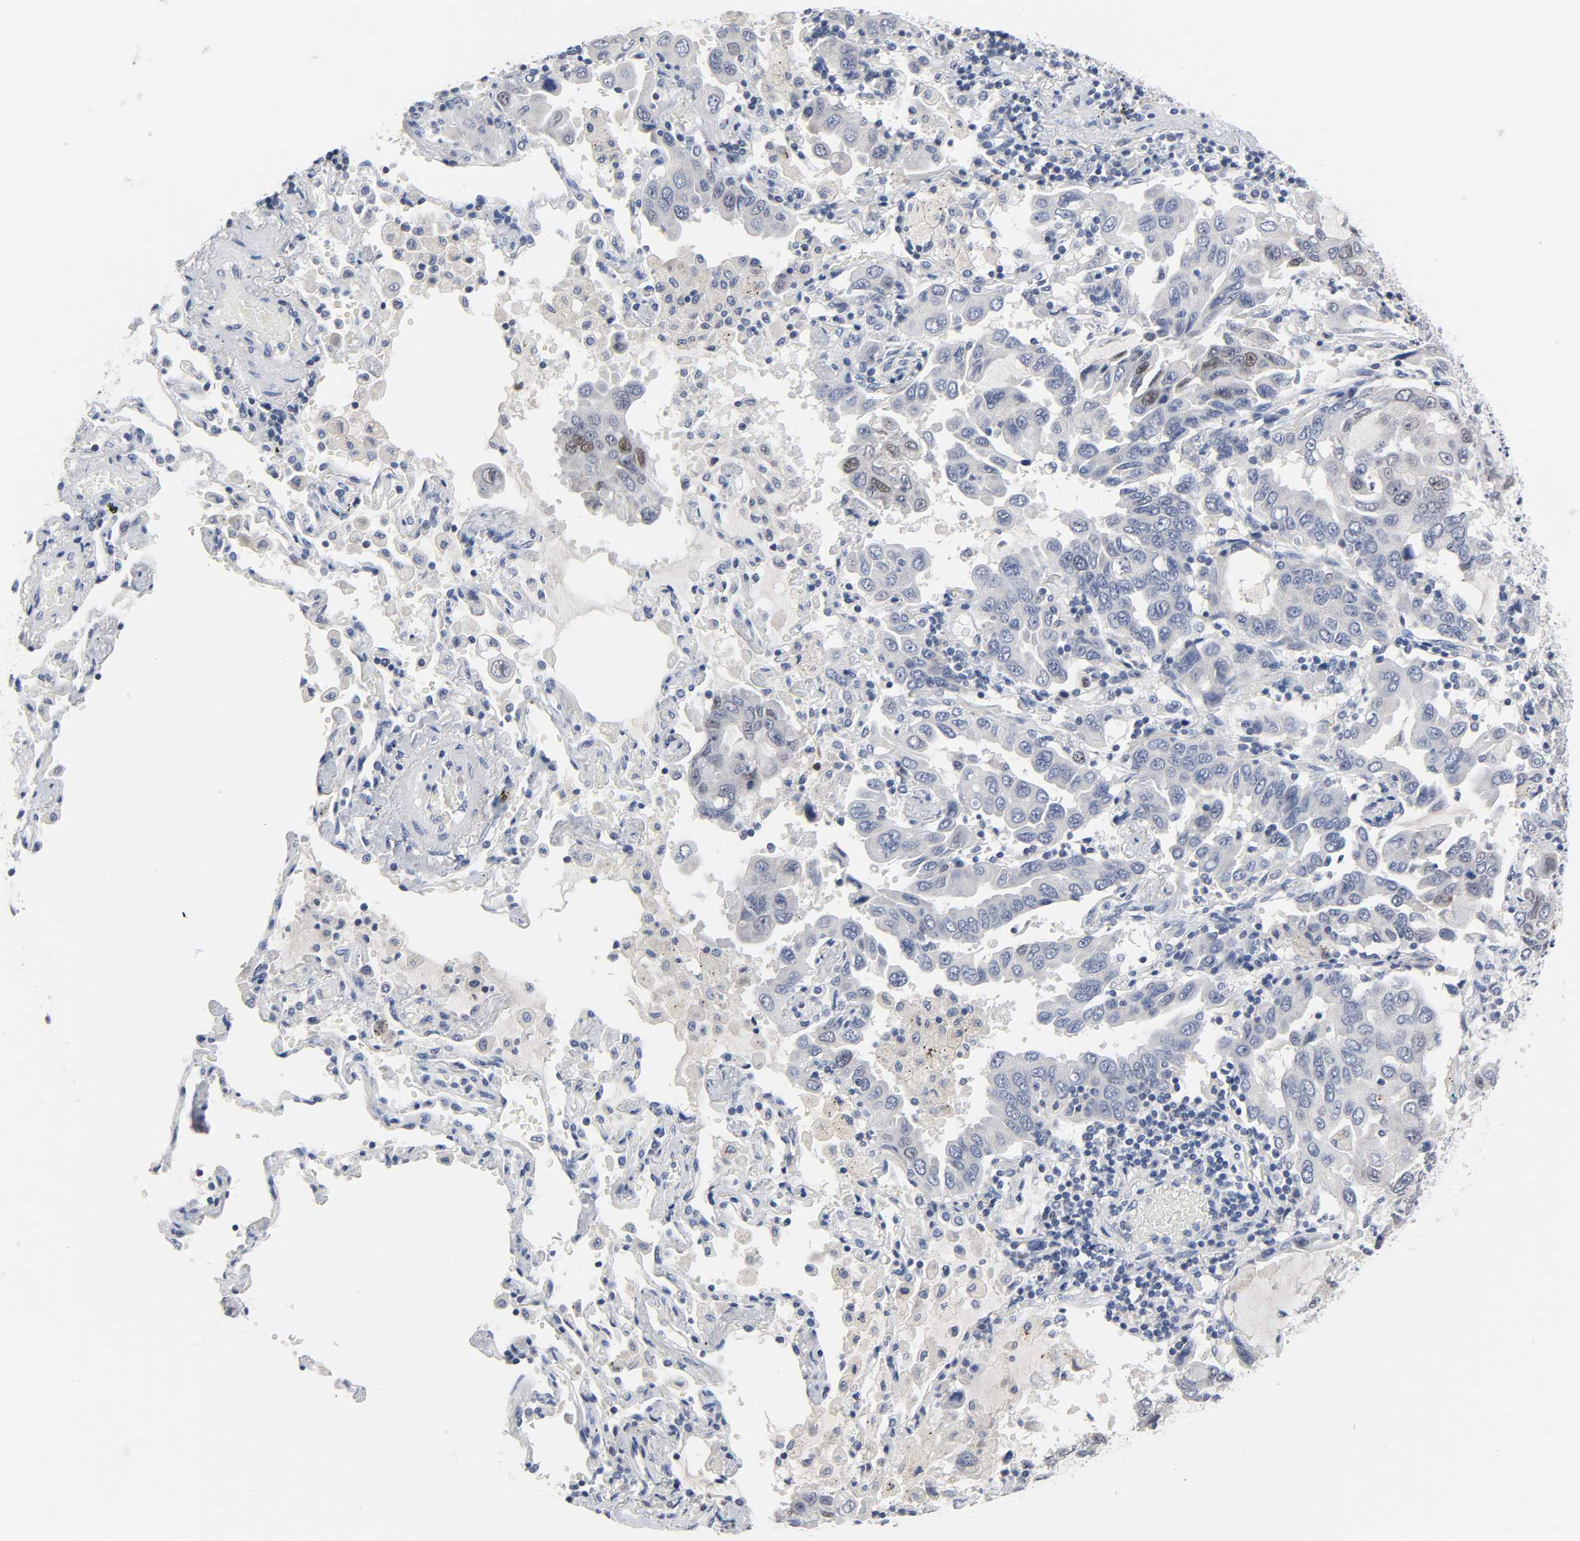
{"staining": {"intensity": "weak", "quantity": "<25%", "location": "nuclear"}, "tissue": "lung cancer", "cell_type": "Tumor cells", "image_type": "cancer", "snomed": [{"axis": "morphology", "description": "Adenocarcinoma, NOS"}, {"axis": "topography", "description": "Lung"}], "caption": "Immunohistochemical staining of adenocarcinoma (lung) displays no significant expression in tumor cells.", "gene": "WEE1", "patient": {"sex": "male", "age": 64}}